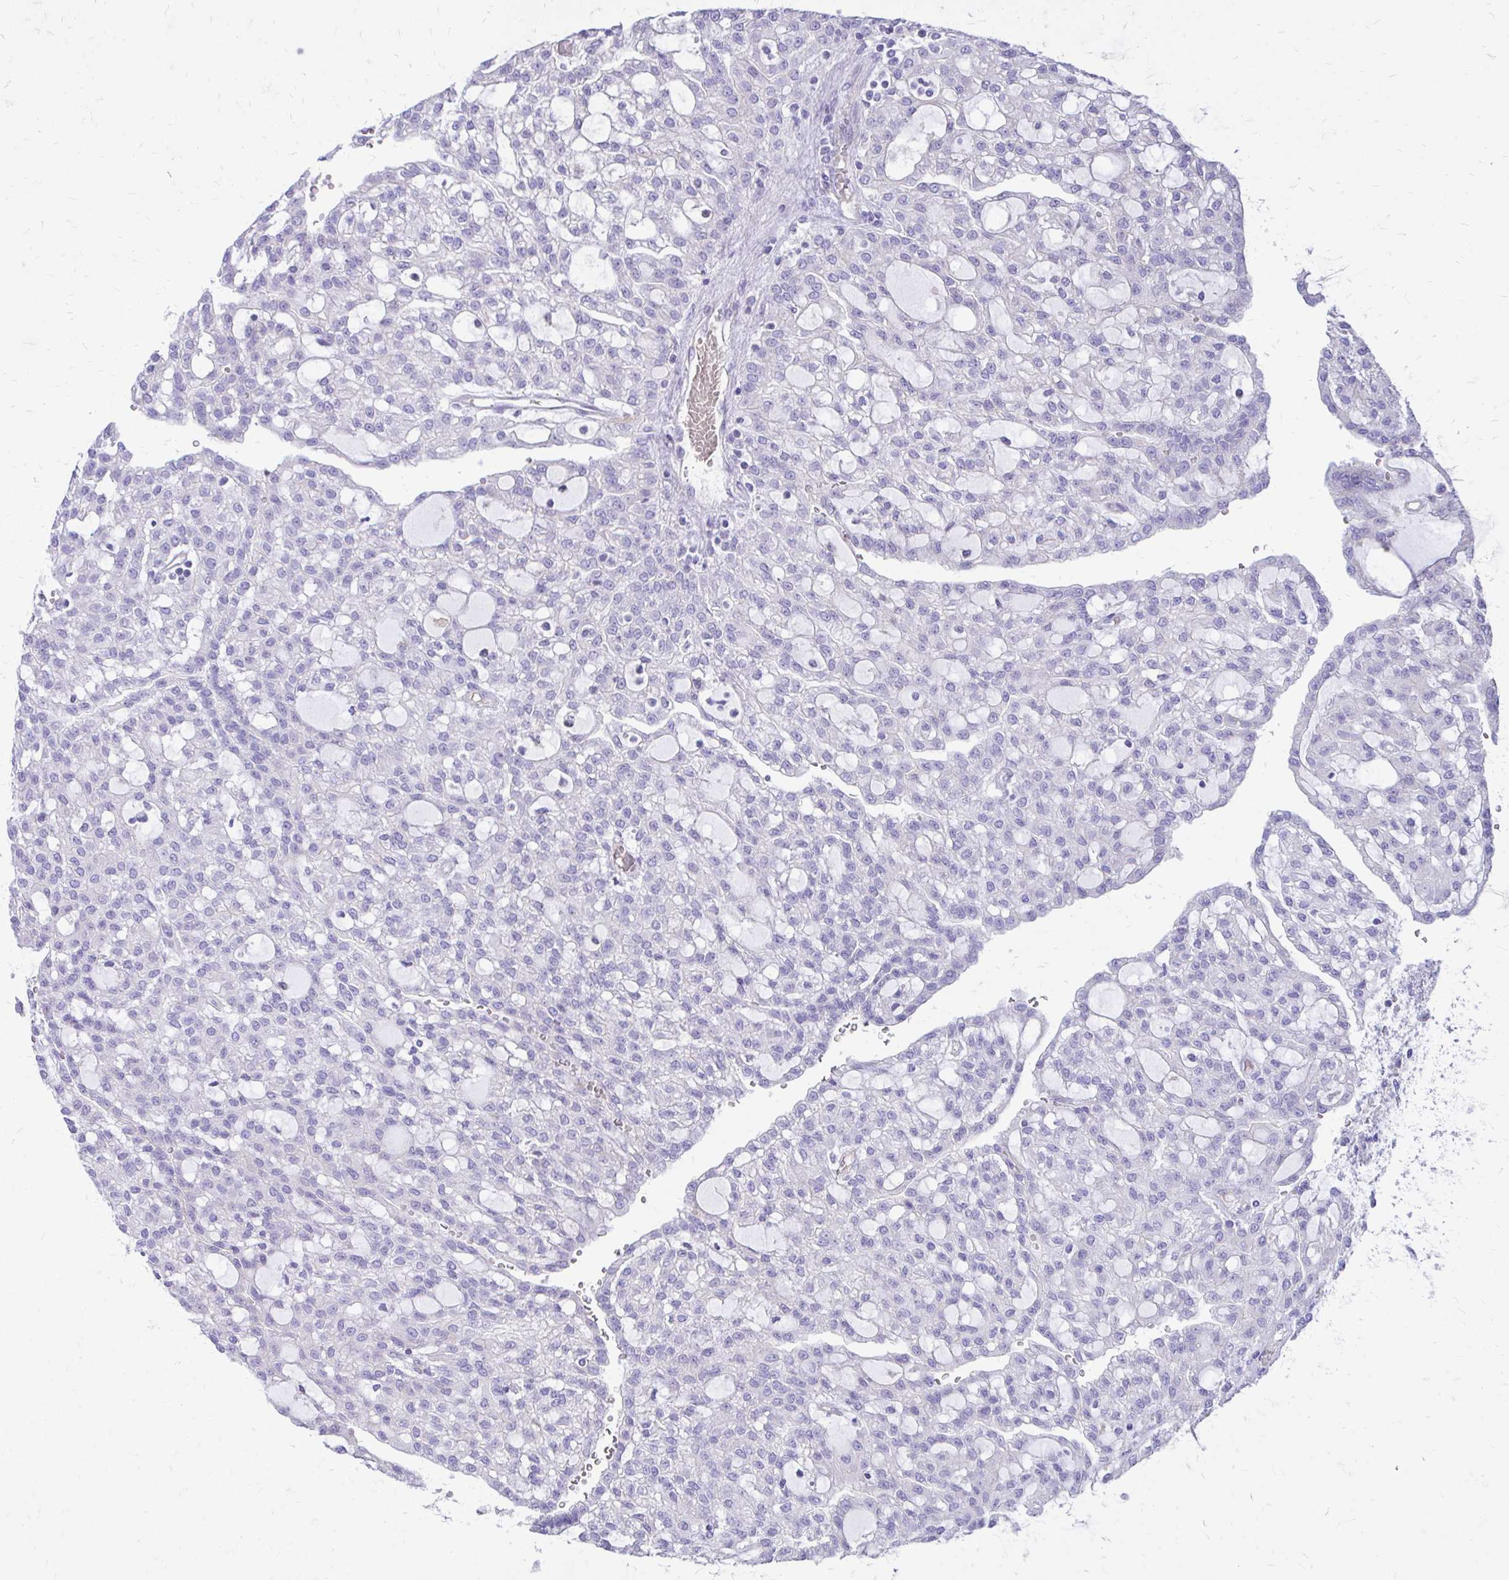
{"staining": {"intensity": "negative", "quantity": "none", "location": "none"}, "tissue": "renal cancer", "cell_type": "Tumor cells", "image_type": "cancer", "snomed": [{"axis": "morphology", "description": "Adenocarcinoma, NOS"}, {"axis": "topography", "description": "Kidney"}], "caption": "This histopathology image is of renal cancer (adenocarcinoma) stained with IHC to label a protein in brown with the nuclei are counter-stained blue. There is no staining in tumor cells.", "gene": "SIGLEC11", "patient": {"sex": "male", "age": 63}}